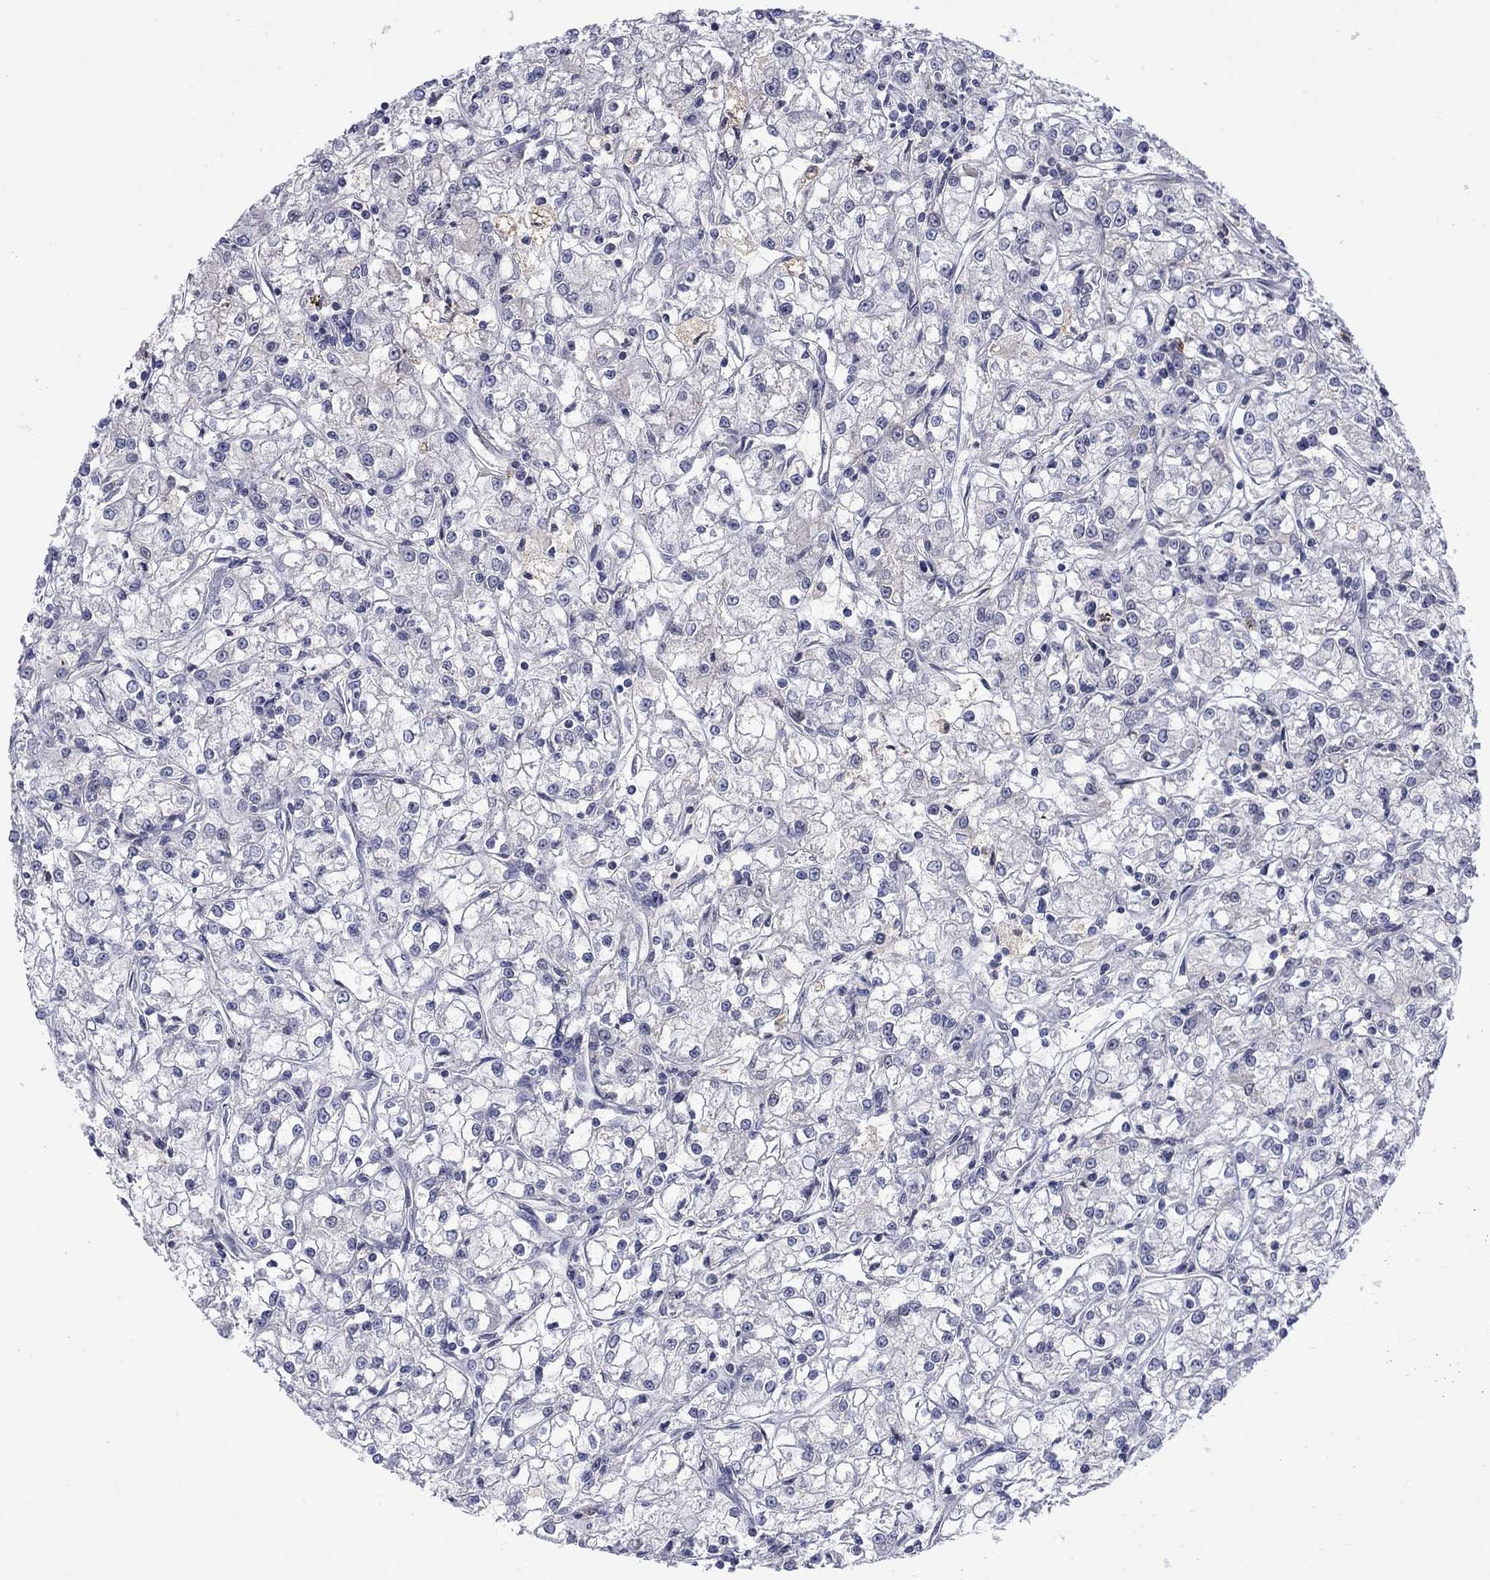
{"staining": {"intensity": "weak", "quantity": "<25%", "location": "cytoplasmic/membranous"}, "tissue": "renal cancer", "cell_type": "Tumor cells", "image_type": "cancer", "snomed": [{"axis": "morphology", "description": "Adenocarcinoma, NOS"}, {"axis": "topography", "description": "Kidney"}], "caption": "Immunohistochemistry of human renal cancer demonstrates no positivity in tumor cells.", "gene": "NSMF", "patient": {"sex": "female", "age": 59}}